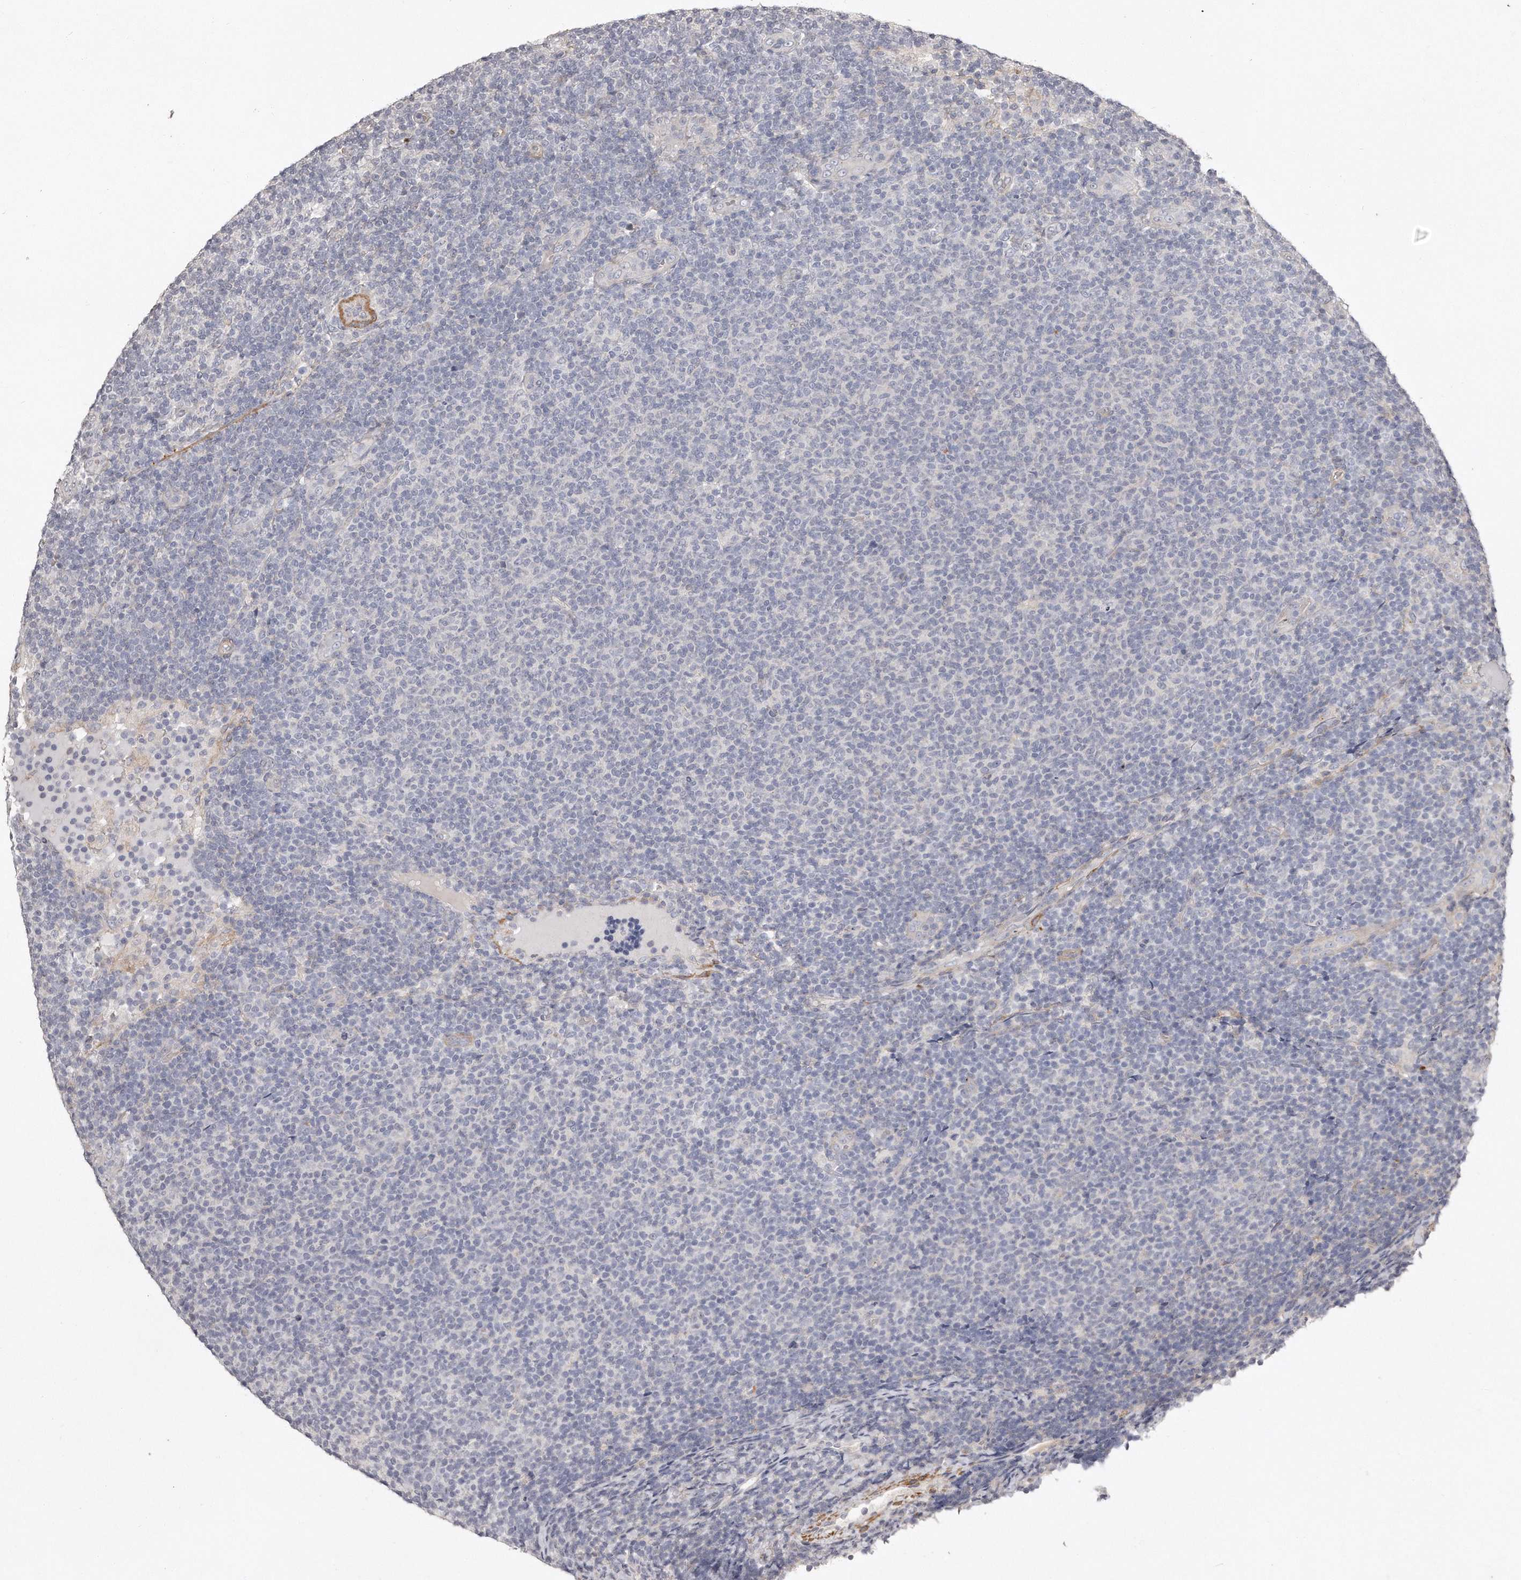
{"staining": {"intensity": "negative", "quantity": "none", "location": "none"}, "tissue": "lymphoma", "cell_type": "Tumor cells", "image_type": "cancer", "snomed": [{"axis": "morphology", "description": "Malignant lymphoma, non-Hodgkin's type, Low grade"}, {"axis": "topography", "description": "Lymph node"}], "caption": "Immunohistochemical staining of lymphoma shows no significant expression in tumor cells. Nuclei are stained in blue.", "gene": "LMOD1", "patient": {"sex": "male", "age": 66}}